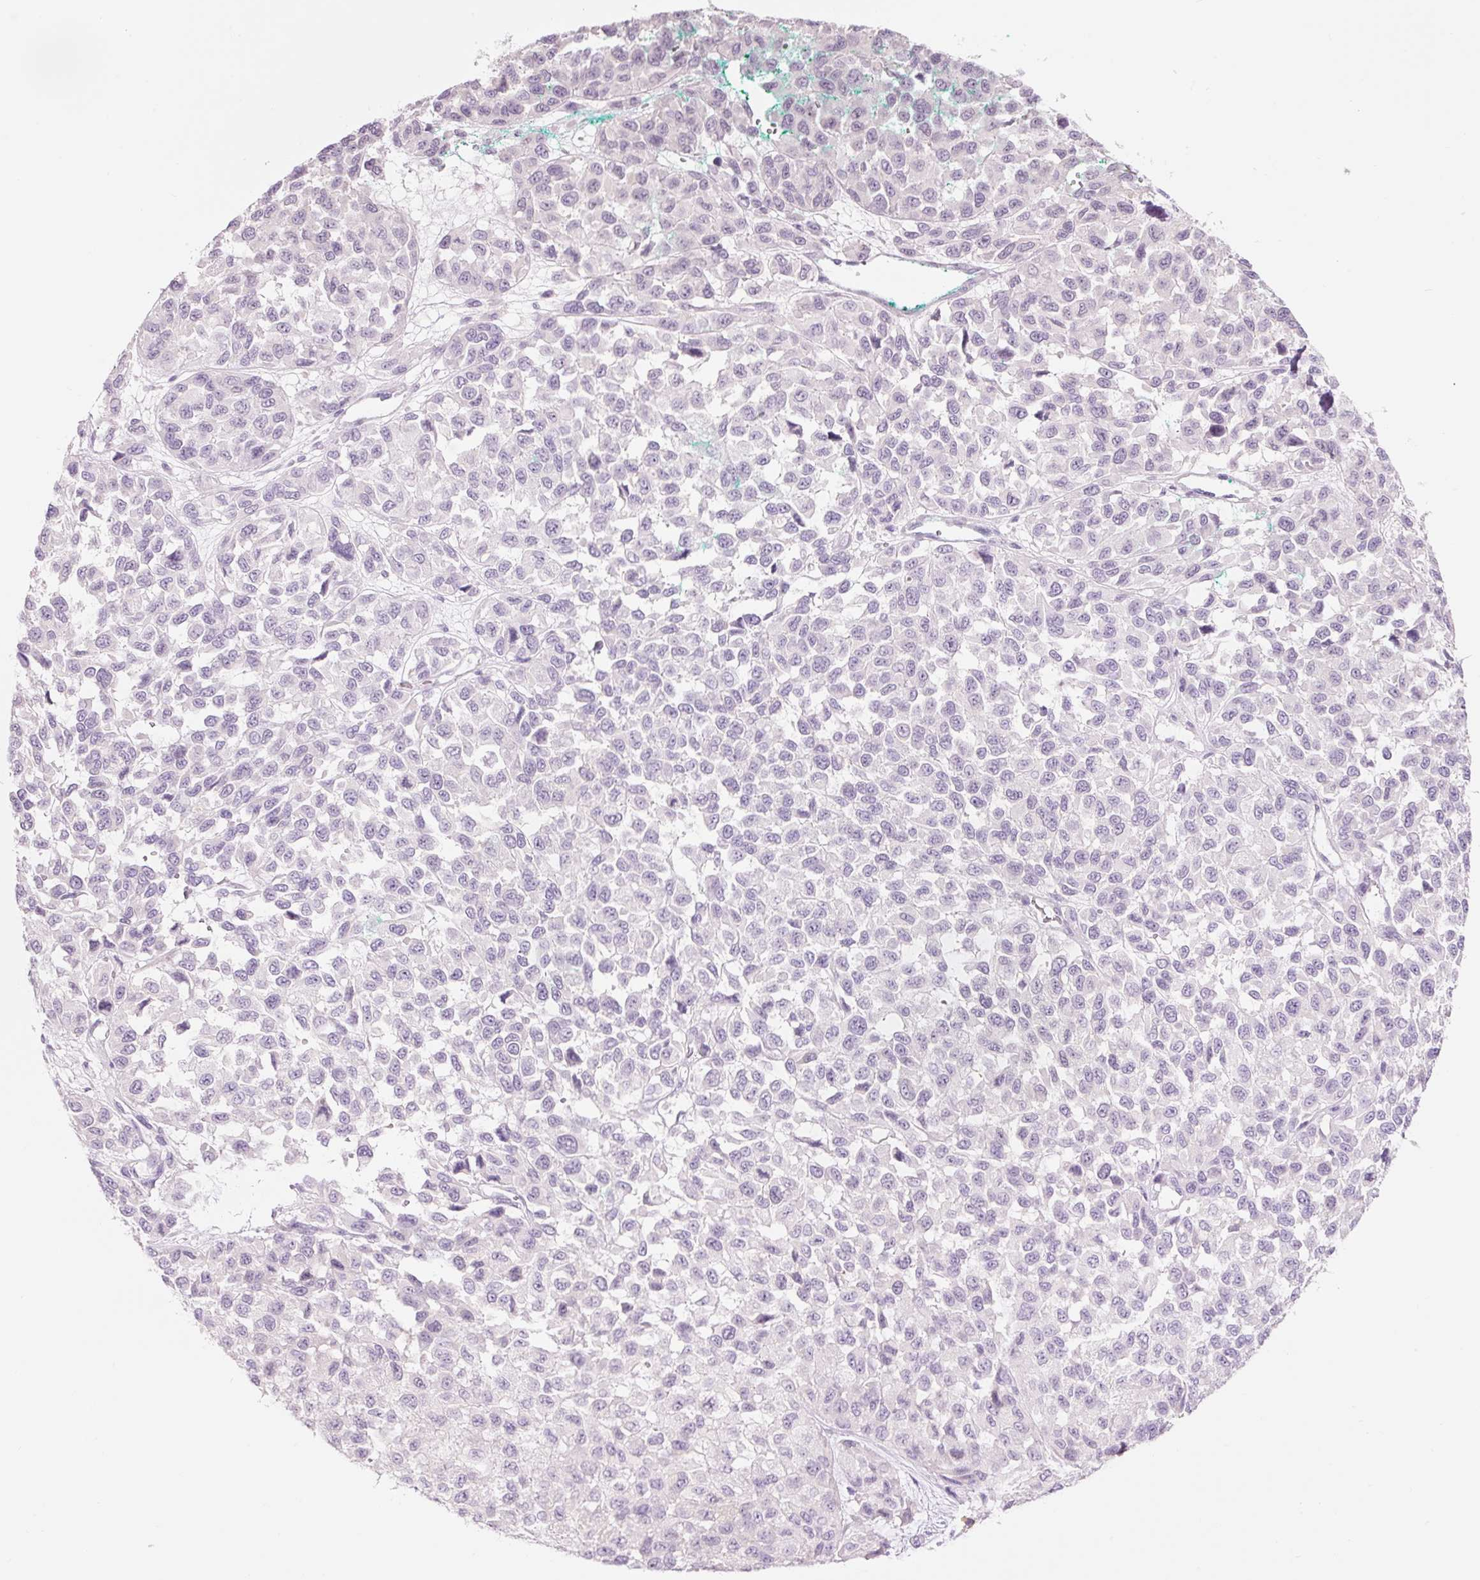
{"staining": {"intensity": "negative", "quantity": "none", "location": "none"}, "tissue": "melanoma", "cell_type": "Tumor cells", "image_type": "cancer", "snomed": [{"axis": "morphology", "description": "Malignant melanoma, NOS"}, {"axis": "topography", "description": "Skin"}], "caption": "Protein analysis of melanoma displays no significant staining in tumor cells.", "gene": "DHRS11", "patient": {"sex": "male", "age": 62}}